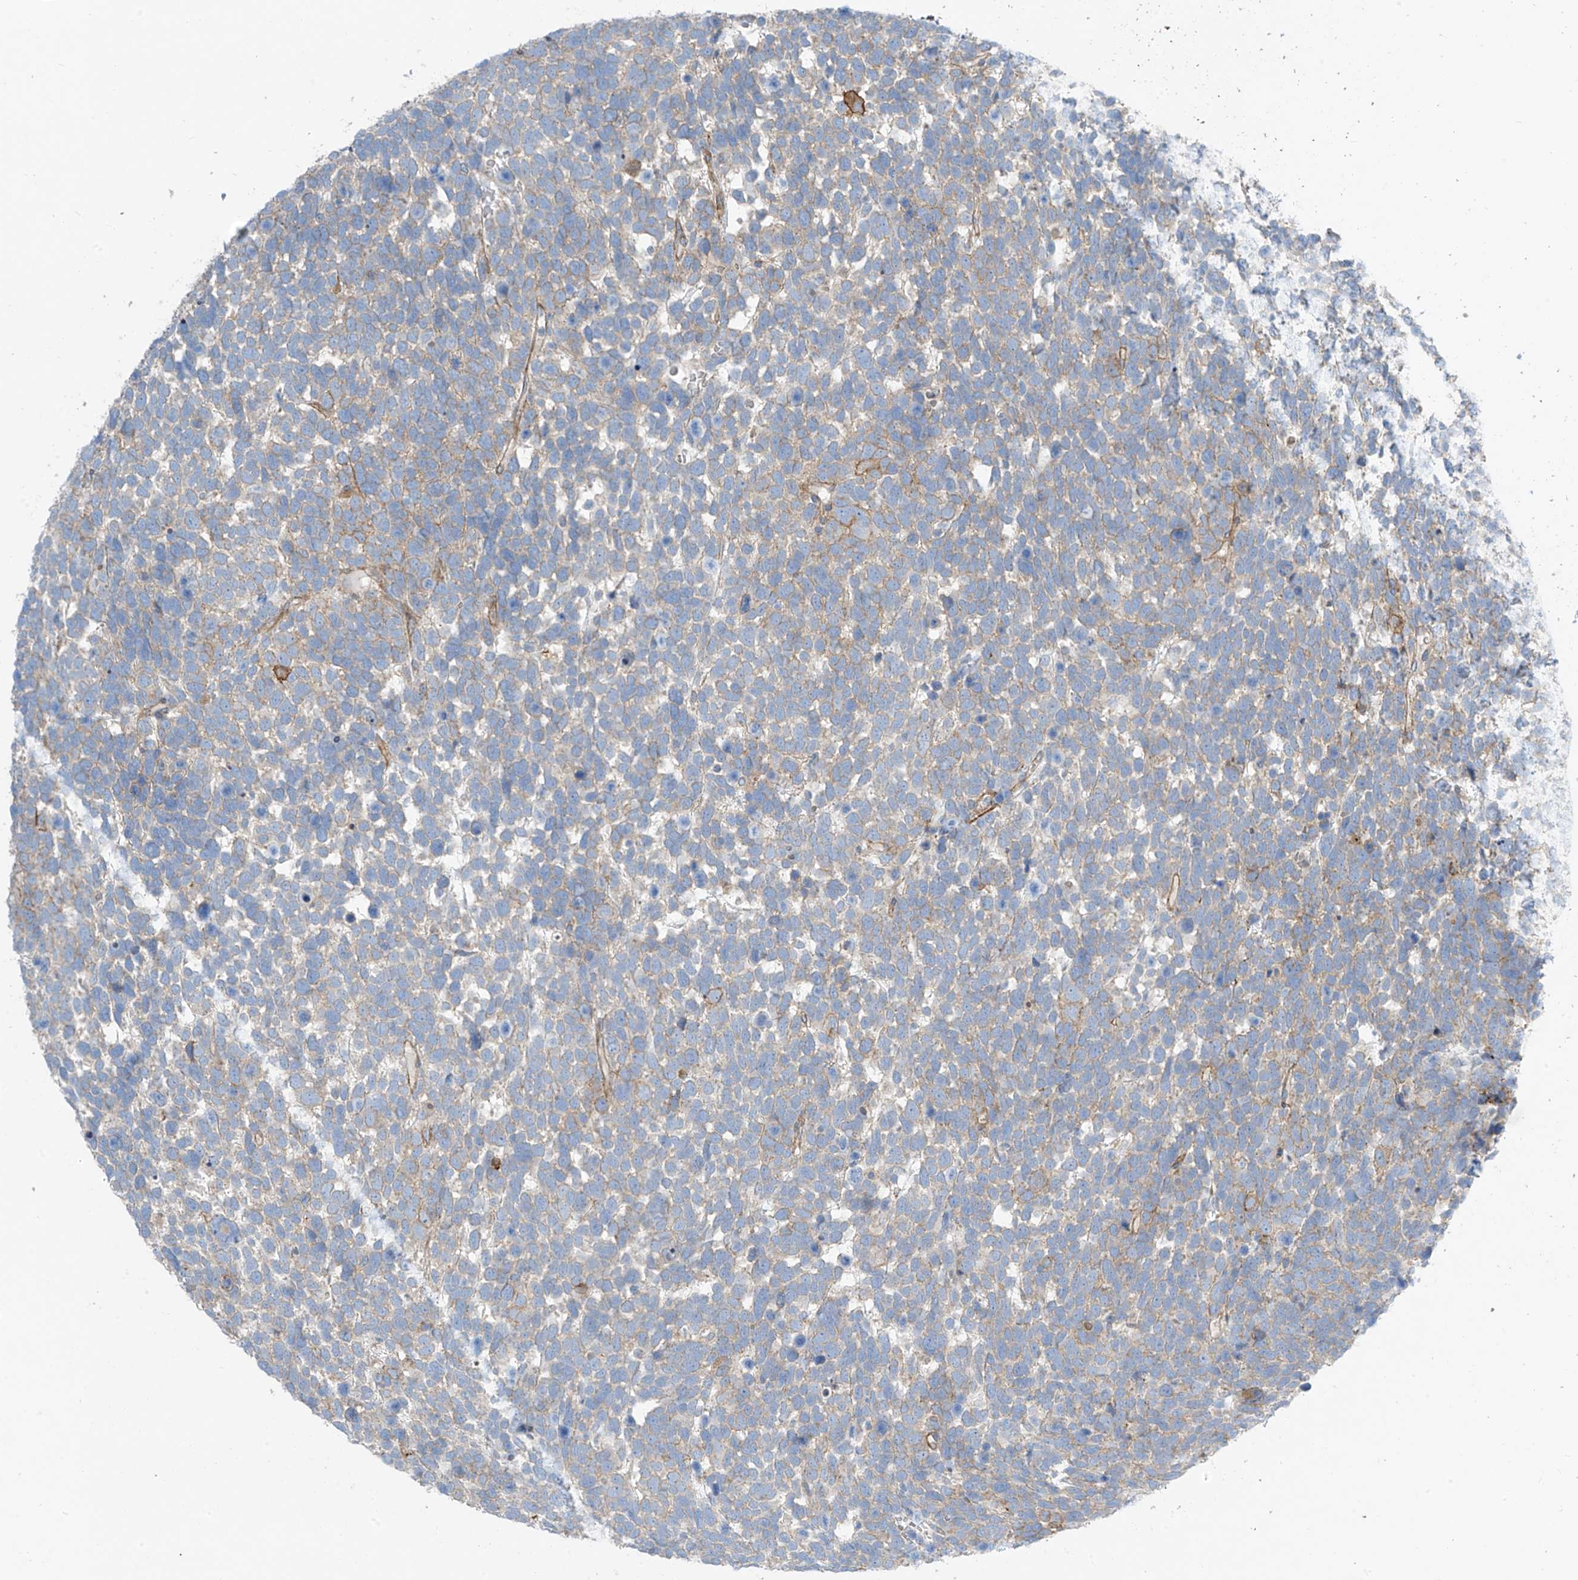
{"staining": {"intensity": "weak", "quantity": "<25%", "location": "cytoplasmic/membranous"}, "tissue": "urothelial cancer", "cell_type": "Tumor cells", "image_type": "cancer", "snomed": [{"axis": "morphology", "description": "Urothelial carcinoma, High grade"}, {"axis": "topography", "description": "Urinary bladder"}], "caption": "High-grade urothelial carcinoma was stained to show a protein in brown. There is no significant positivity in tumor cells.", "gene": "SLC1A5", "patient": {"sex": "female", "age": 82}}